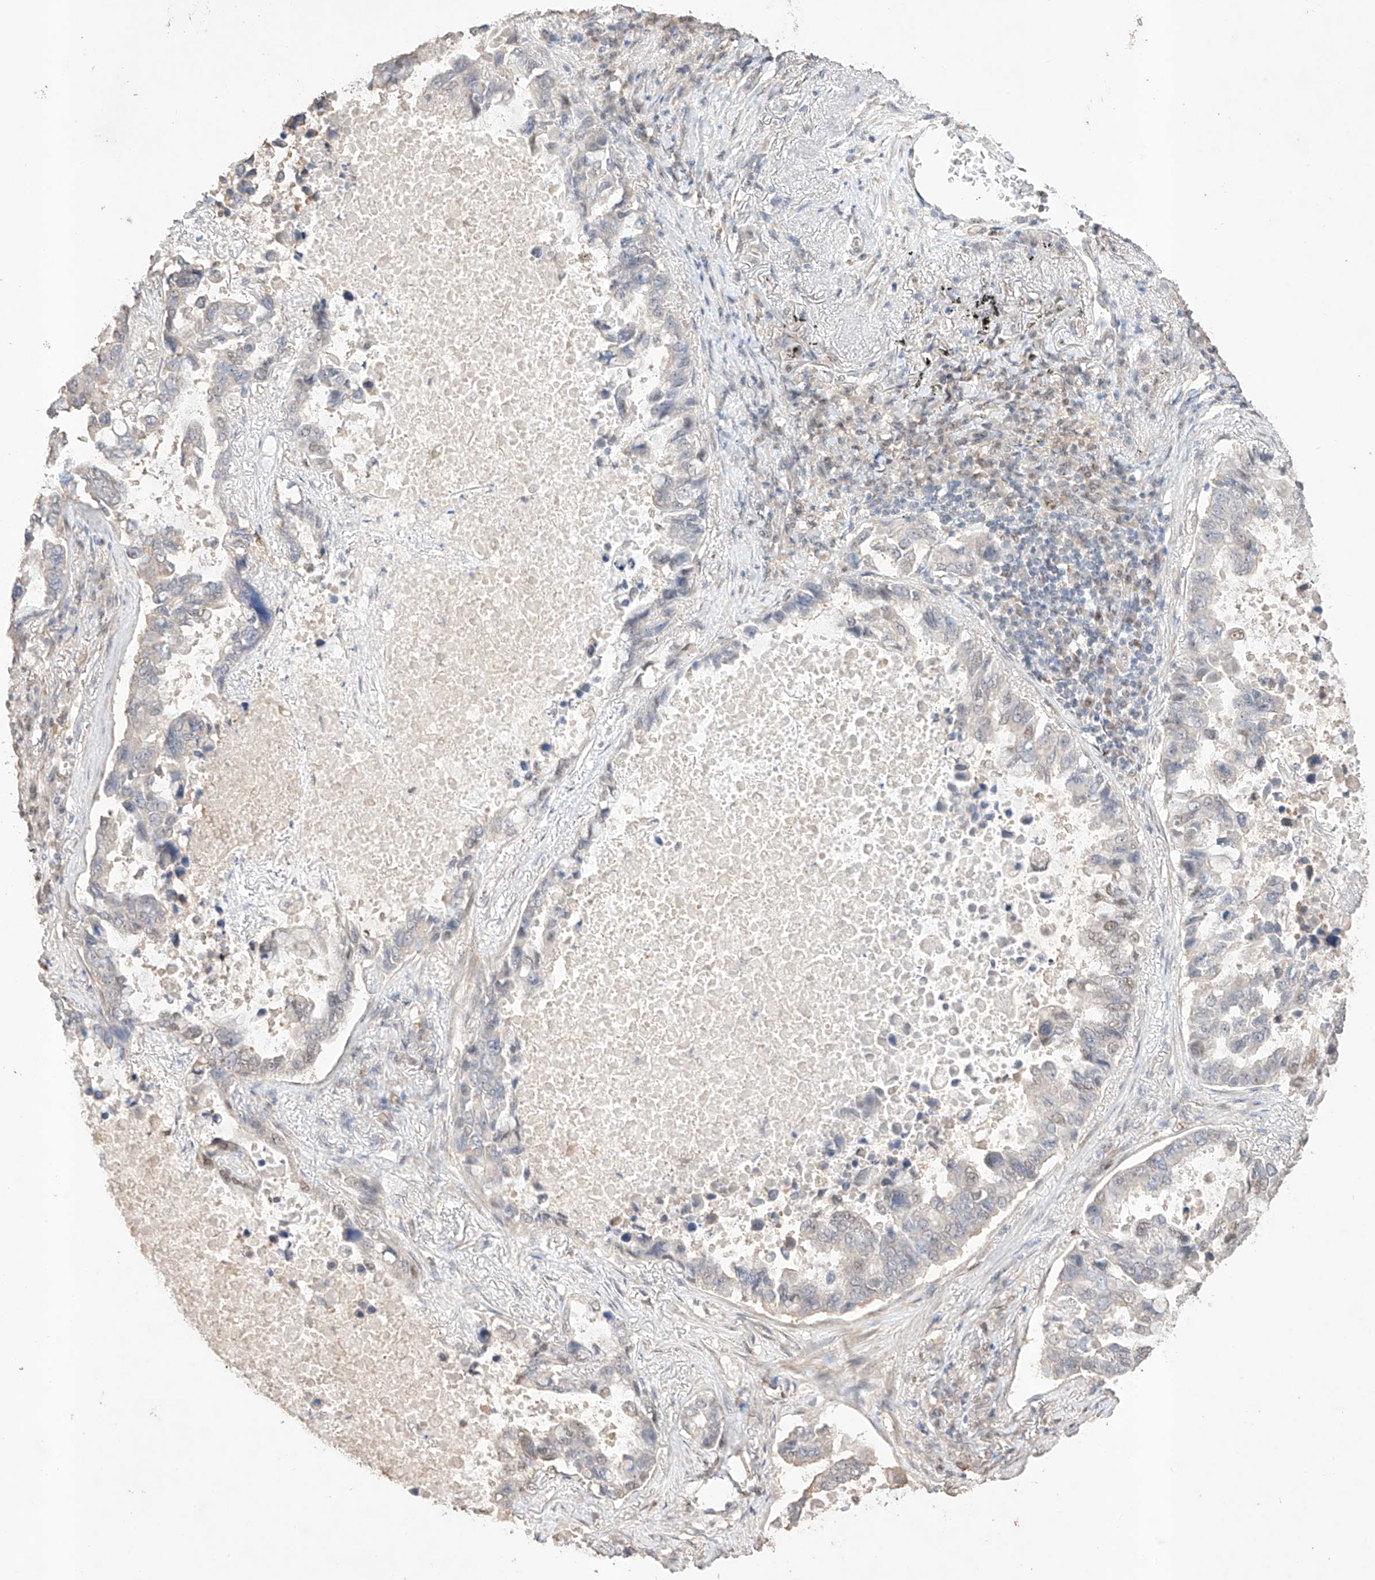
{"staining": {"intensity": "negative", "quantity": "none", "location": "none"}, "tissue": "lung cancer", "cell_type": "Tumor cells", "image_type": "cancer", "snomed": [{"axis": "morphology", "description": "Adenocarcinoma, NOS"}, {"axis": "topography", "description": "Lung"}], "caption": "There is no significant staining in tumor cells of lung adenocarcinoma.", "gene": "APIP", "patient": {"sex": "male", "age": 64}}